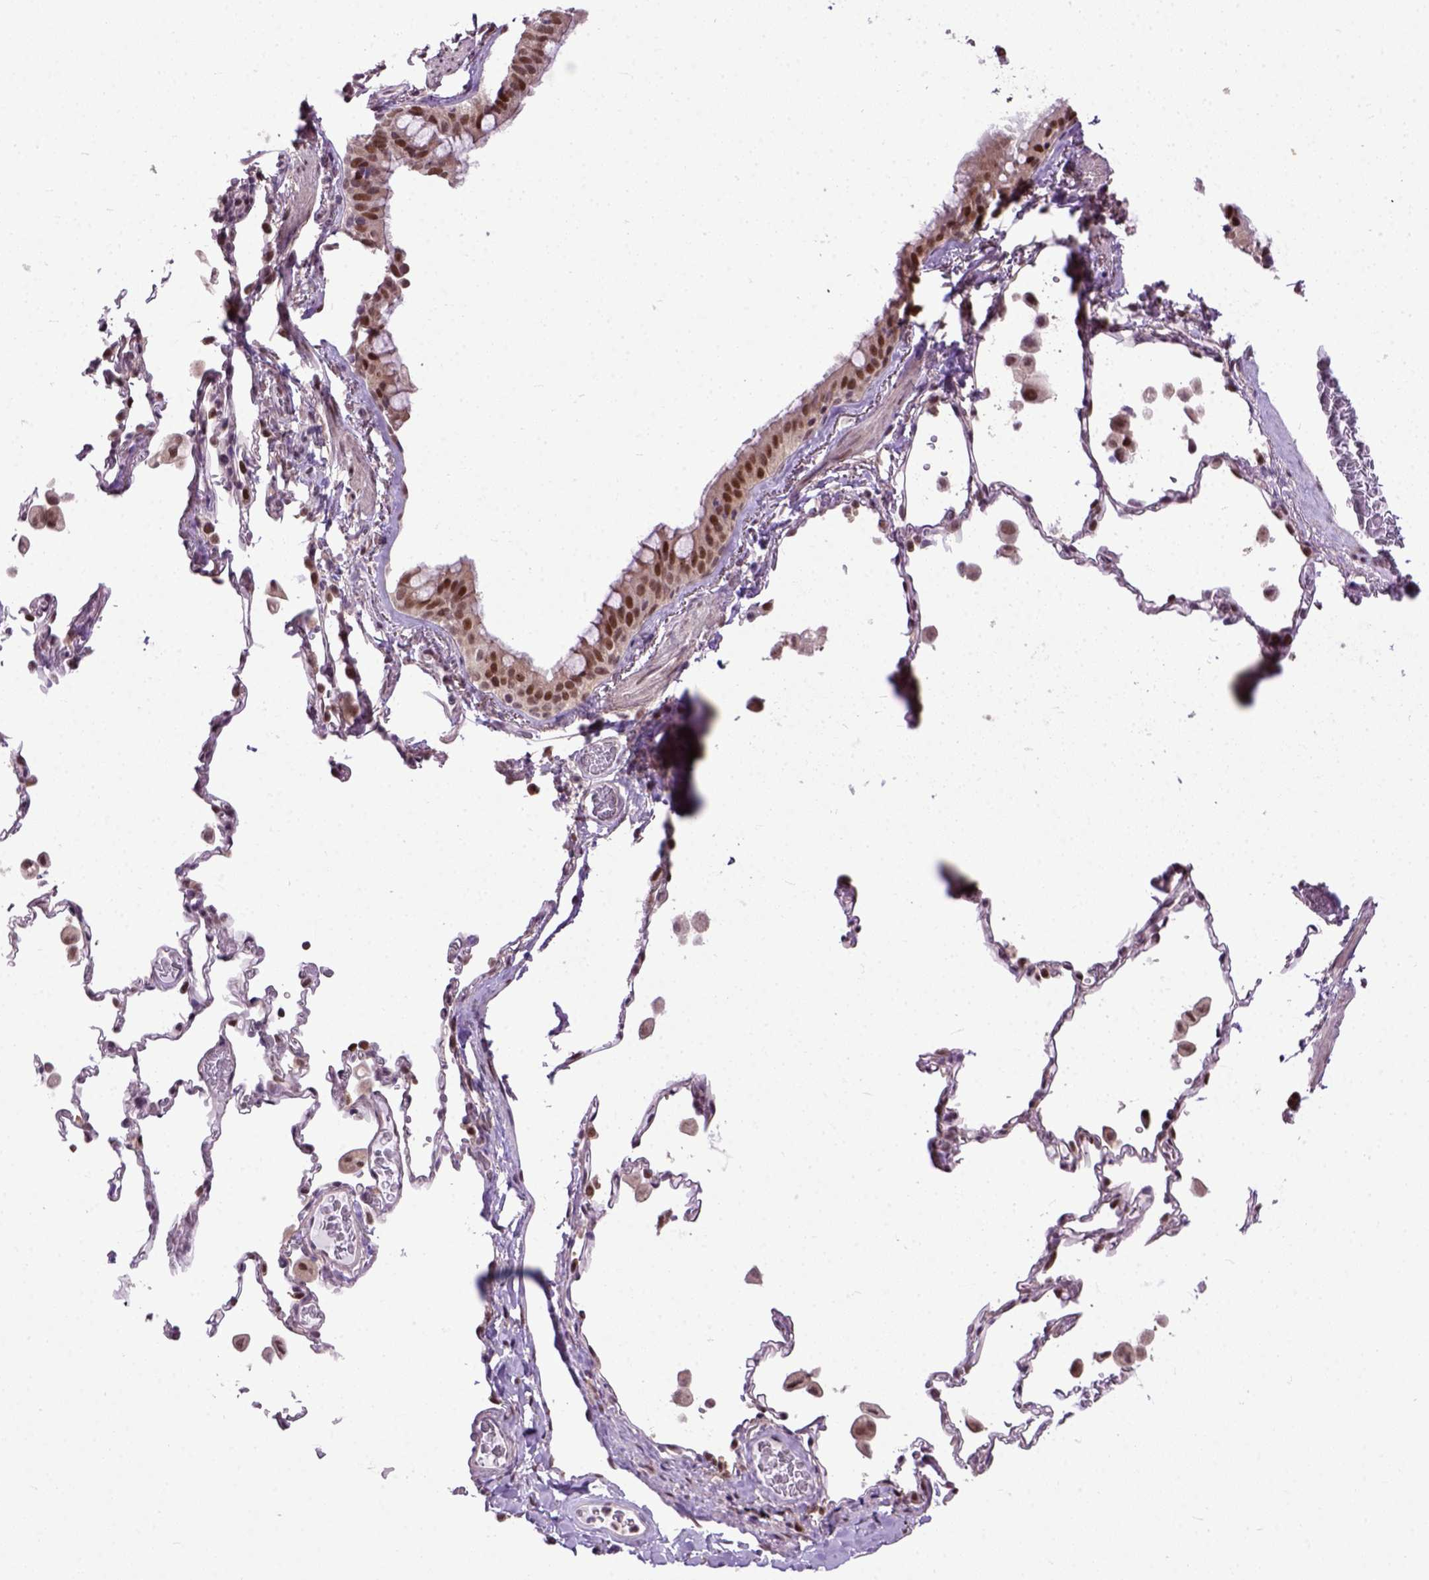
{"staining": {"intensity": "strong", "quantity": ">75%", "location": "nuclear"}, "tissue": "bronchus", "cell_type": "Respiratory epithelial cells", "image_type": "normal", "snomed": [{"axis": "morphology", "description": "Normal tissue, NOS"}, {"axis": "topography", "description": "Bronchus"}, {"axis": "topography", "description": "Lung"}], "caption": "The photomicrograph demonstrates staining of unremarkable bronchus, revealing strong nuclear protein staining (brown color) within respiratory epithelial cells.", "gene": "UBA3", "patient": {"sex": "male", "age": 54}}